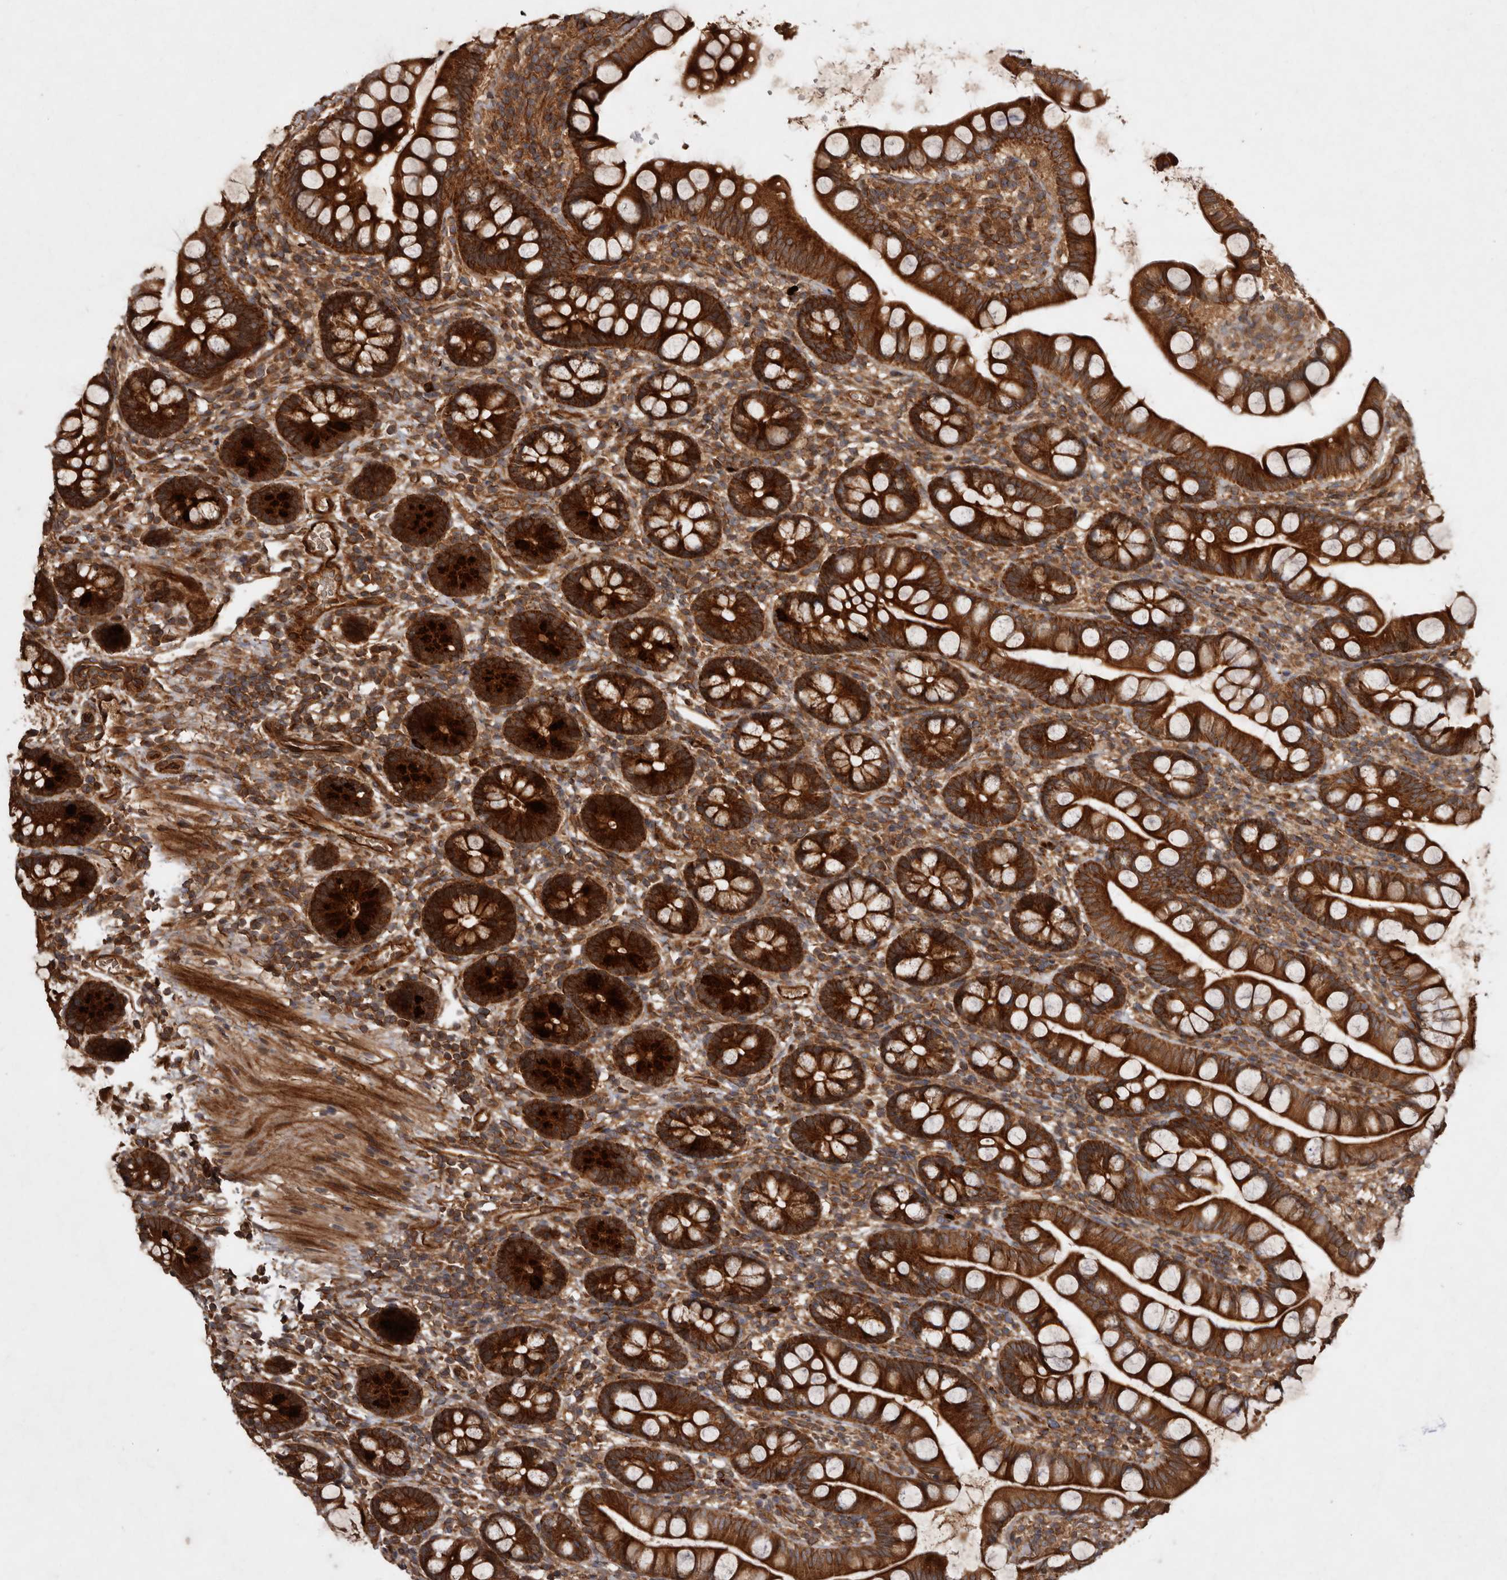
{"staining": {"intensity": "strong", "quantity": ">75%", "location": "cytoplasmic/membranous"}, "tissue": "small intestine", "cell_type": "Glandular cells", "image_type": "normal", "snomed": [{"axis": "morphology", "description": "Normal tissue, NOS"}, {"axis": "topography", "description": "Small intestine"}], "caption": "IHC (DAB (3,3'-diaminobenzidine)) staining of normal human small intestine exhibits strong cytoplasmic/membranous protein staining in approximately >75% of glandular cells.", "gene": "STK36", "patient": {"sex": "female", "age": 84}}